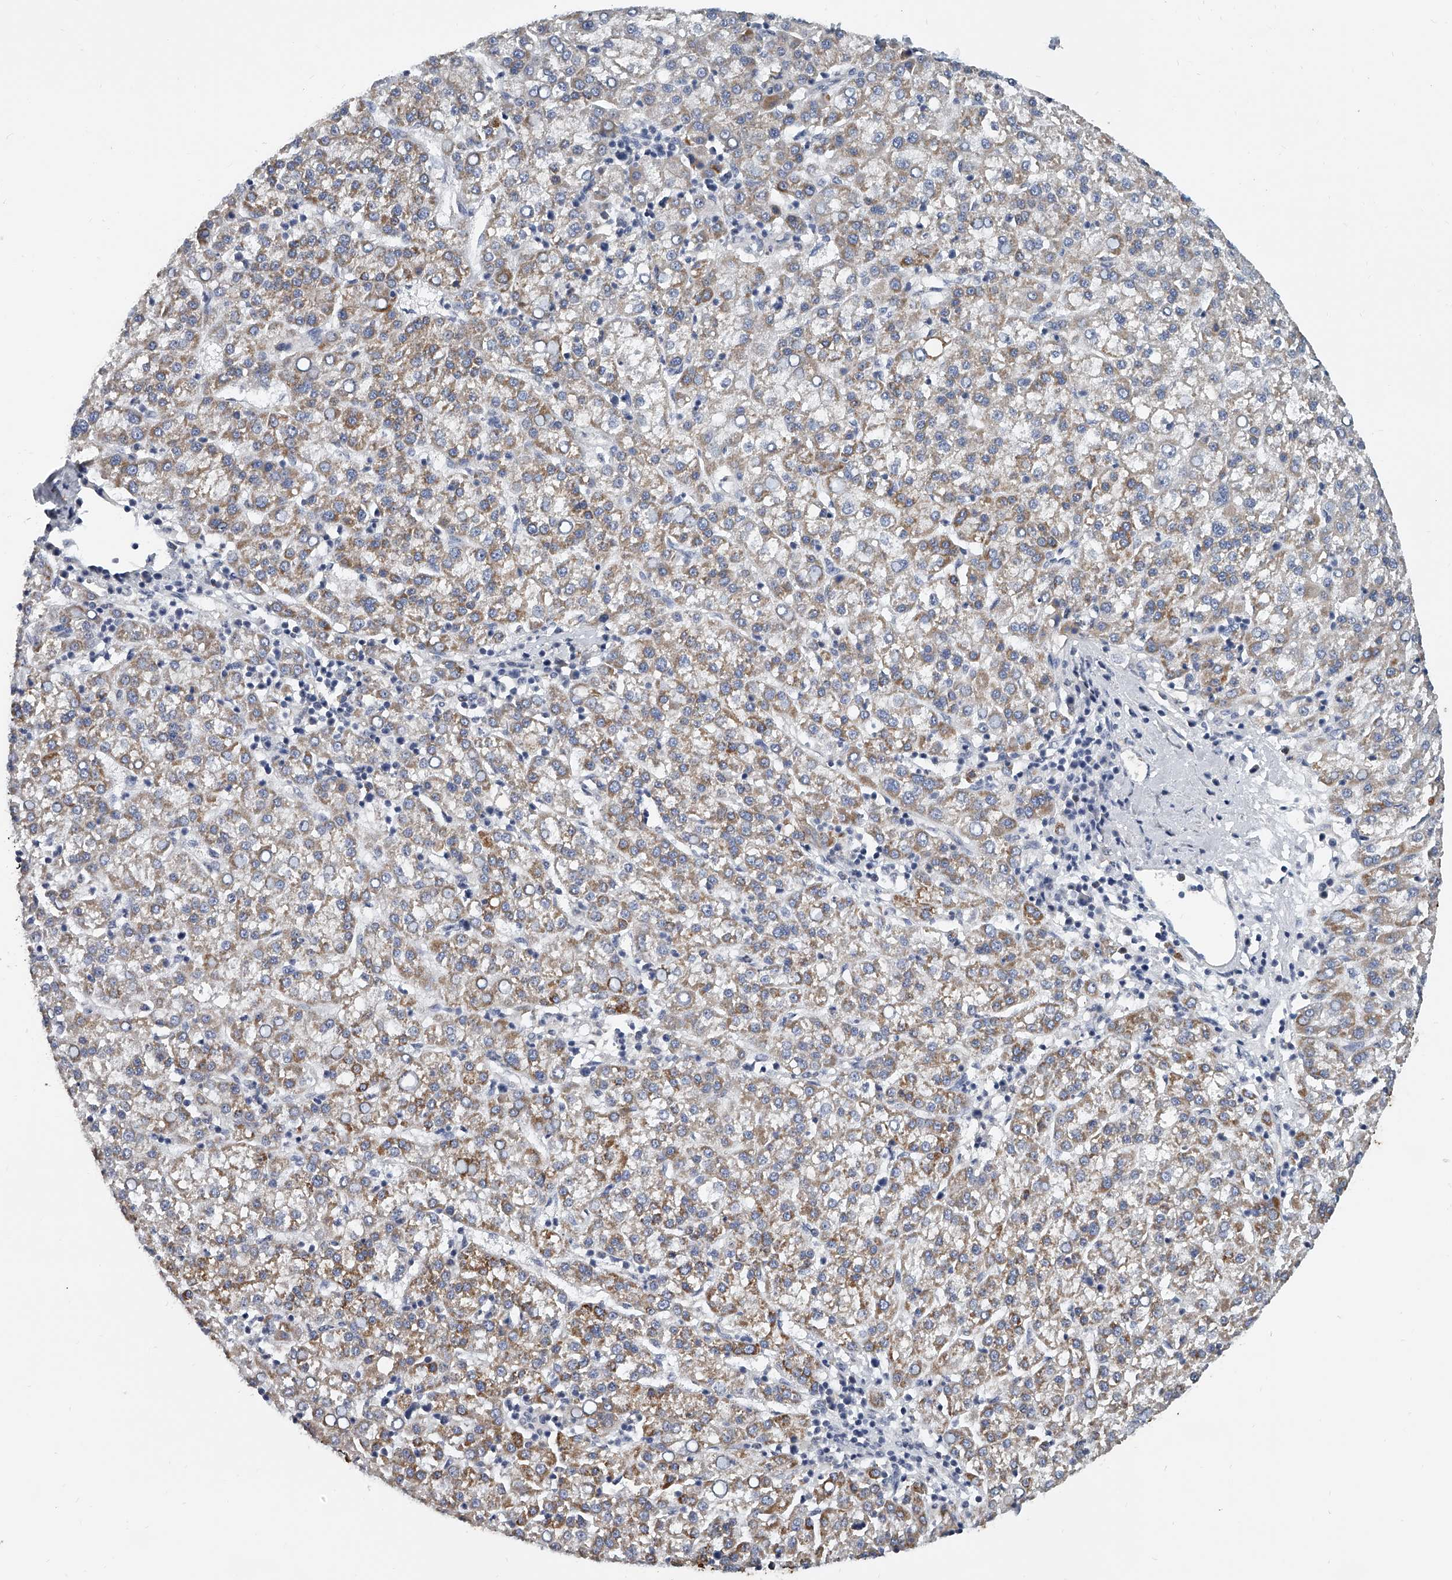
{"staining": {"intensity": "moderate", "quantity": ">75%", "location": "cytoplasmic/membranous"}, "tissue": "liver cancer", "cell_type": "Tumor cells", "image_type": "cancer", "snomed": [{"axis": "morphology", "description": "Carcinoma, Hepatocellular, NOS"}, {"axis": "topography", "description": "Liver"}], "caption": "This is a photomicrograph of IHC staining of liver cancer (hepatocellular carcinoma), which shows moderate staining in the cytoplasmic/membranous of tumor cells.", "gene": "KLHL7", "patient": {"sex": "female", "age": 58}}